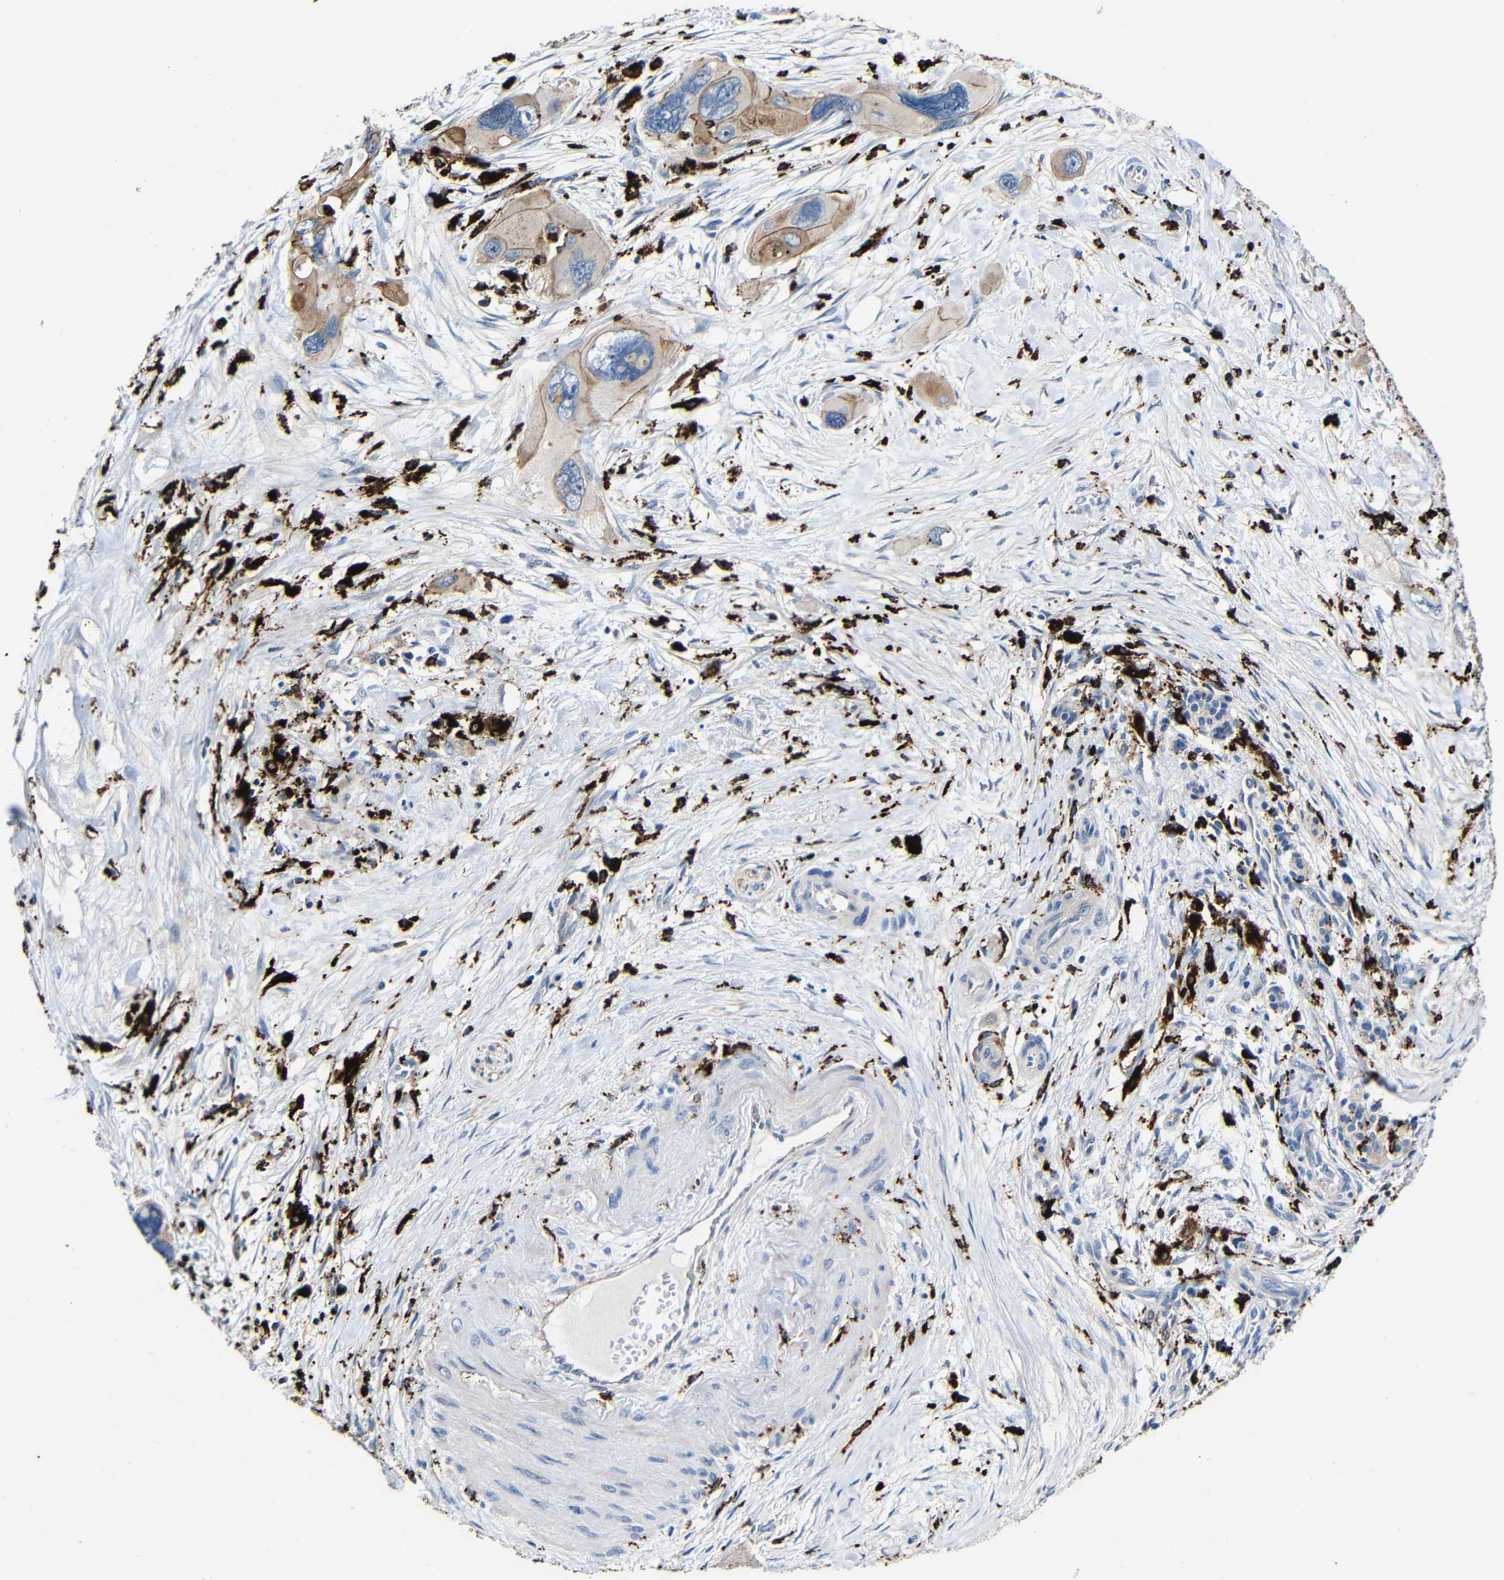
{"staining": {"intensity": "moderate", "quantity": ">75%", "location": "cytoplasmic/membranous"}, "tissue": "pancreatic cancer", "cell_type": "Tumor cells", "image_type": "cancer", "snomed": [{"axis": "morphology", "description": "Adenocarcinoma, NOS"}, {"axis": "topography", "description": "Pancreas"}], "caption": "IHC image of pancreatic cancer stained for a protein (brown), which exhibits medium levels of moderate cytoplasmic/membranous staining in about >75% of tumor cells.", "gene": "HLA-DMA", "patient": {"sex": "male", "age": 73}}